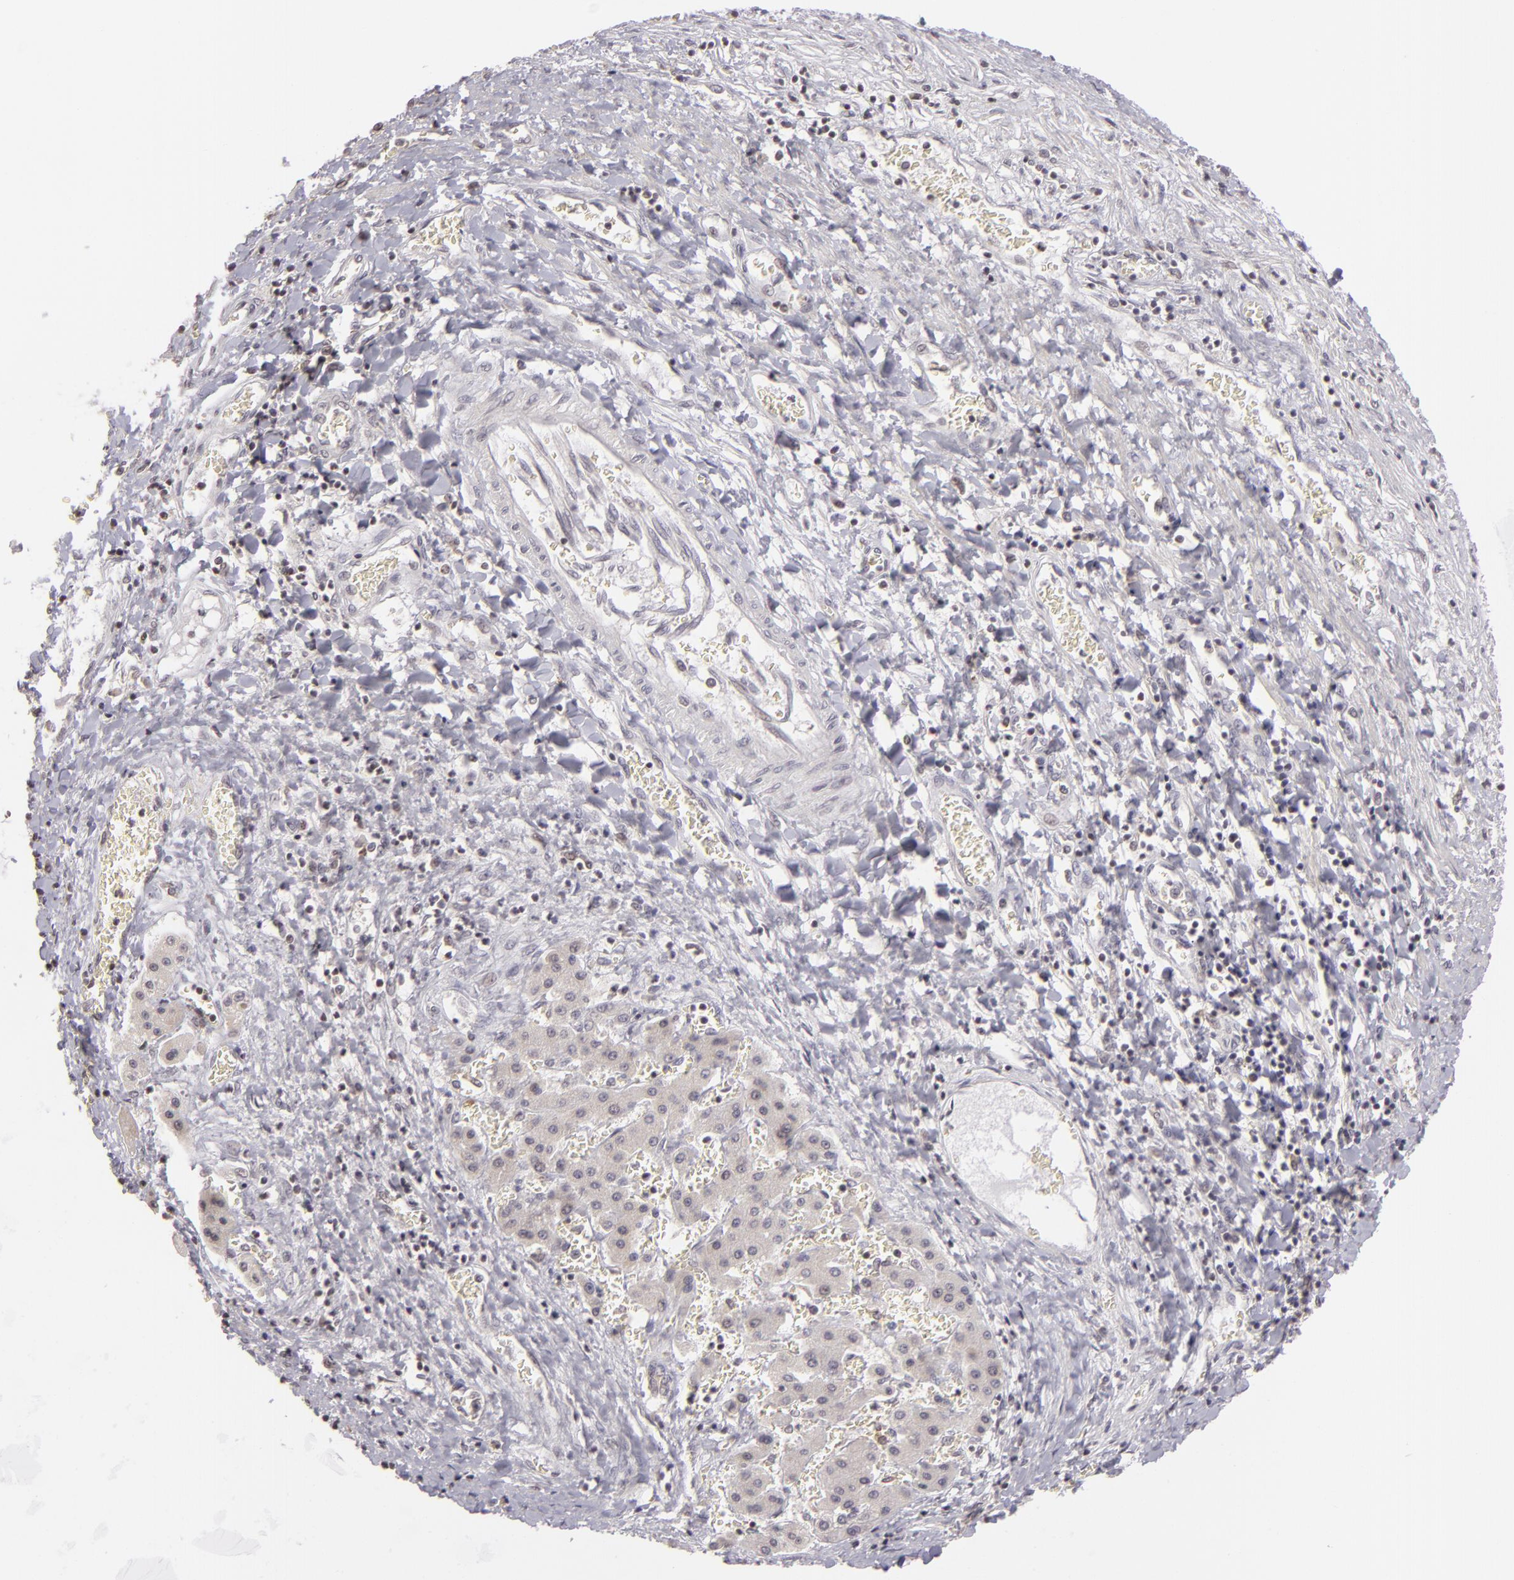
{"staining": {"intensity": "negative", "quantity": "none", "location": "none"}, "tissue": "liver cancer", "cell_type": "Tumor cells", "image_type": "cancer", "snomed": [{"axis": "morphology", "description": "Carcinoma, Hepatocellular, NOS"}, {"axis": "topography", "description": "Liver"}], "caption": "This is an immunohistochemistry (IHC) histopathology image of human liver hepatocellular carcinoma. There is no positivity in tumor cells.", "gene": "AKAP6", "patient": {"sex": "male", "age": 24}}